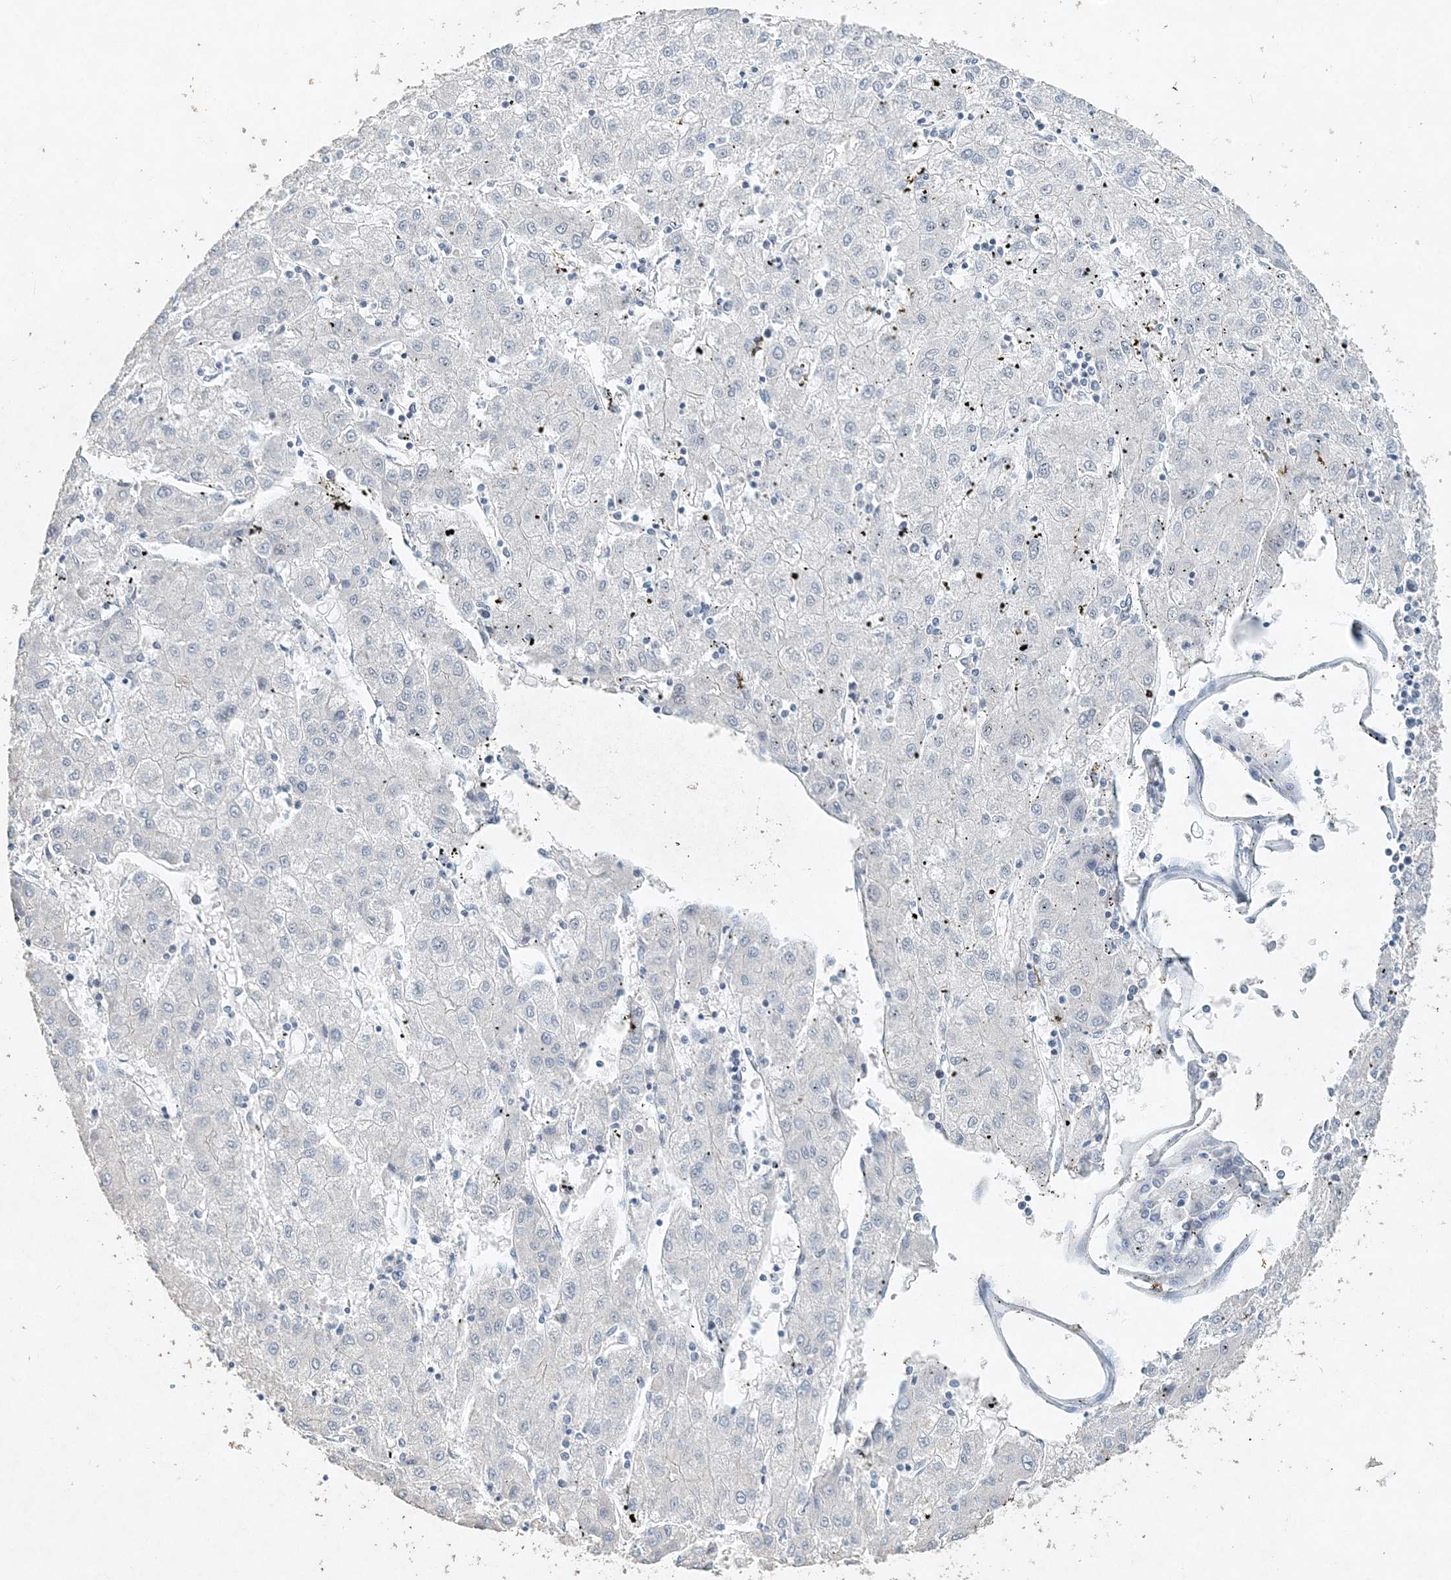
{"staining": {"intensity": "negative", "quantity": "none", "location": "none"}, "tissue": "liver cancer", "cell_type": "Tumor cells", "image_type": "cancer", "snomed": [{"axis": "morphology", "description": "Carcinoma, Hepatocellular, NOS"}, {"axis": "topography", "description": "Liver"}], "caption": "Liver cancer was stained to show a protein in brown. There is no significant staining in tumor cells. (Stains: DAB immunohistochemistry with hematoxylin counter stain, Microscopy: brightfield microscopy at high magnification).", "gene": "DNAH5", "patient": {"sex": "male", "age": 72}}